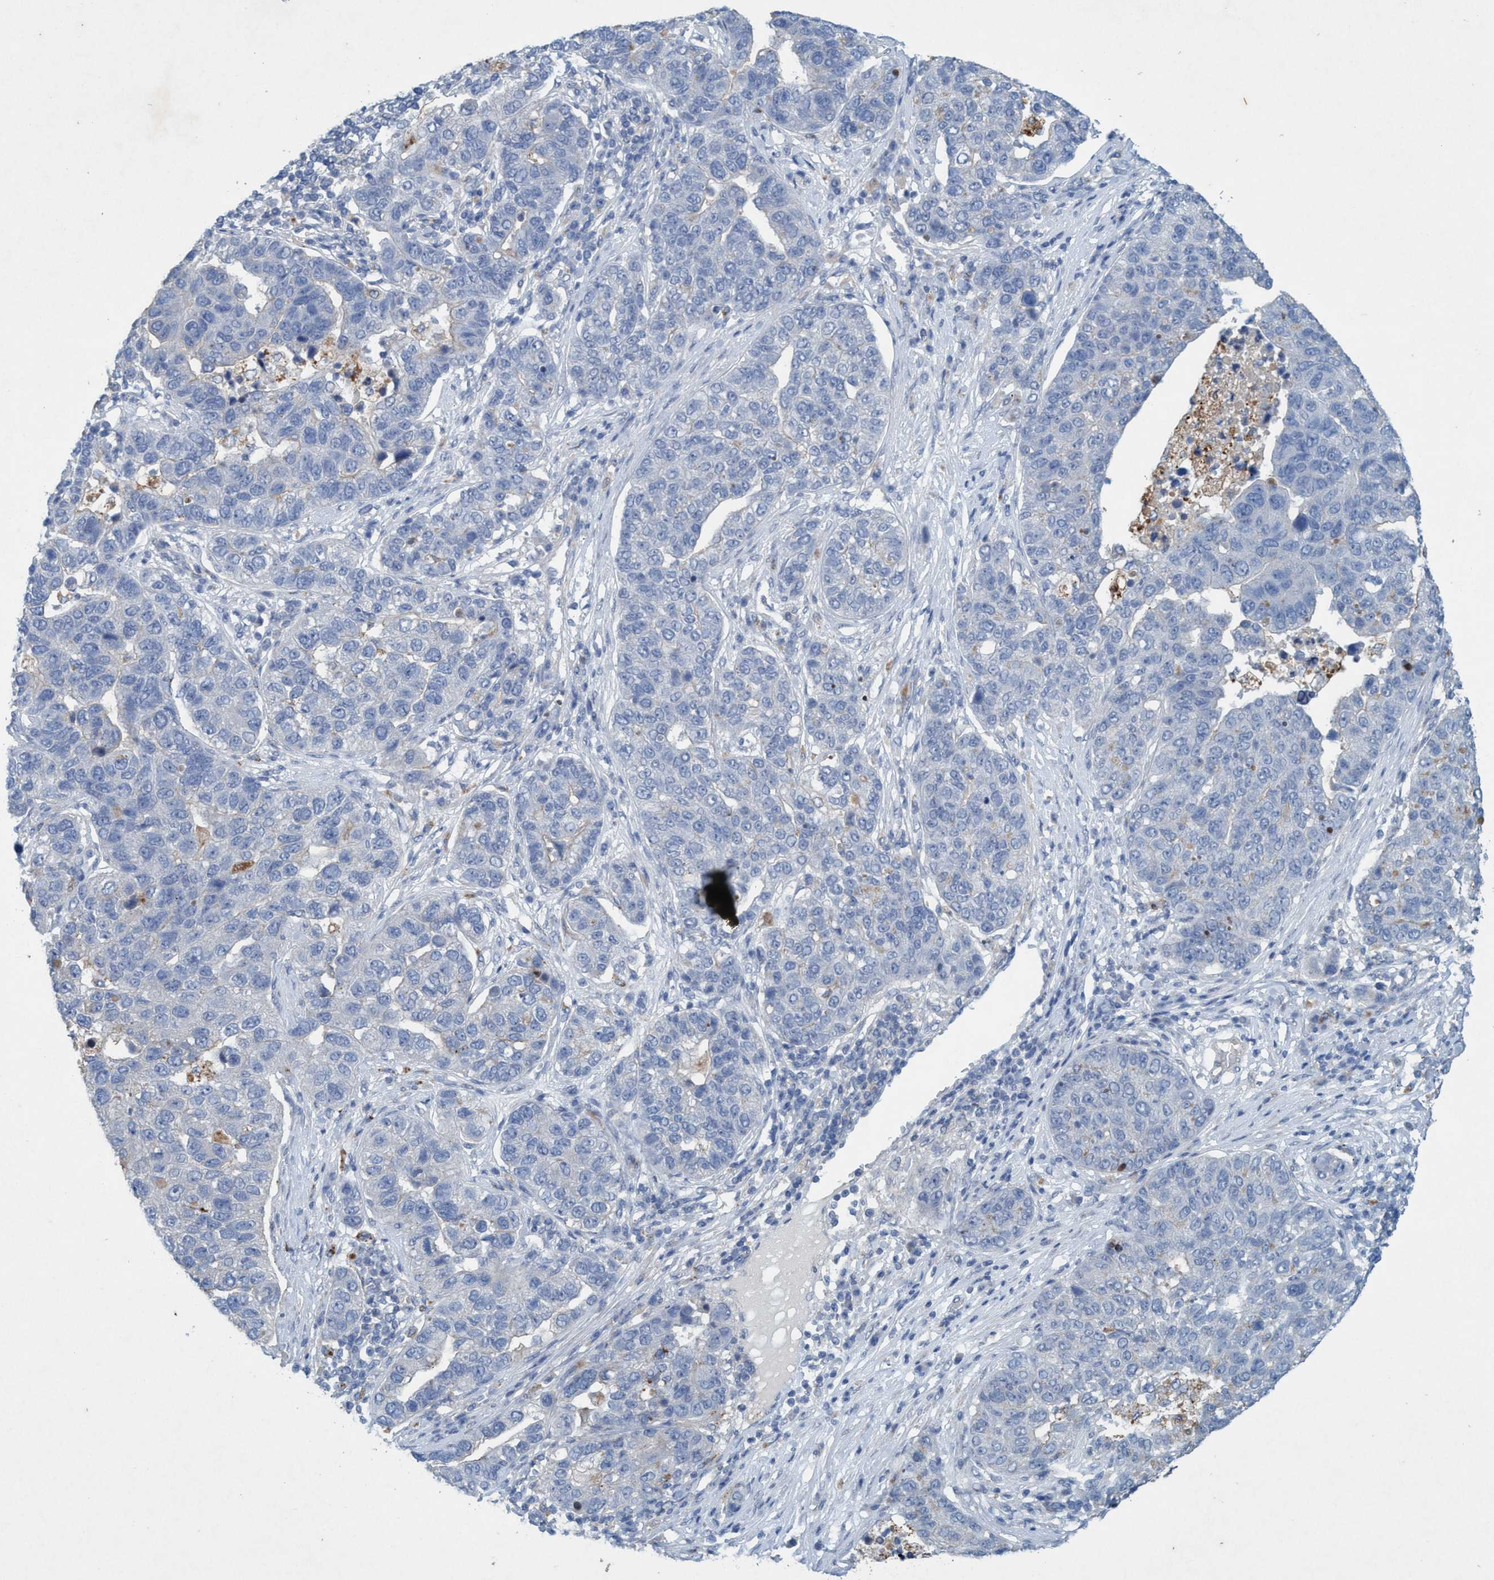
{"staining": {"intensity": "negative", "quantity": "none", "location": "none"}, "tissue": "pancreatic cancer", "cell_type": "Tumor cells", "image_type": "cancer", "snomed": [{"axis": "morphology", "description": "Adenocarcinoma, NOS"}, {"axis": "topography", "description": "Pancreas"}], "caption": "An immunohistochemistry photomicrograph of pancreatic adenocarcinoma is shown. There is no staining in tumor cells of pancreatic adenocarcinoma.", "gene": "RNF208", "patient": {"sex": "female", "age": 61}}